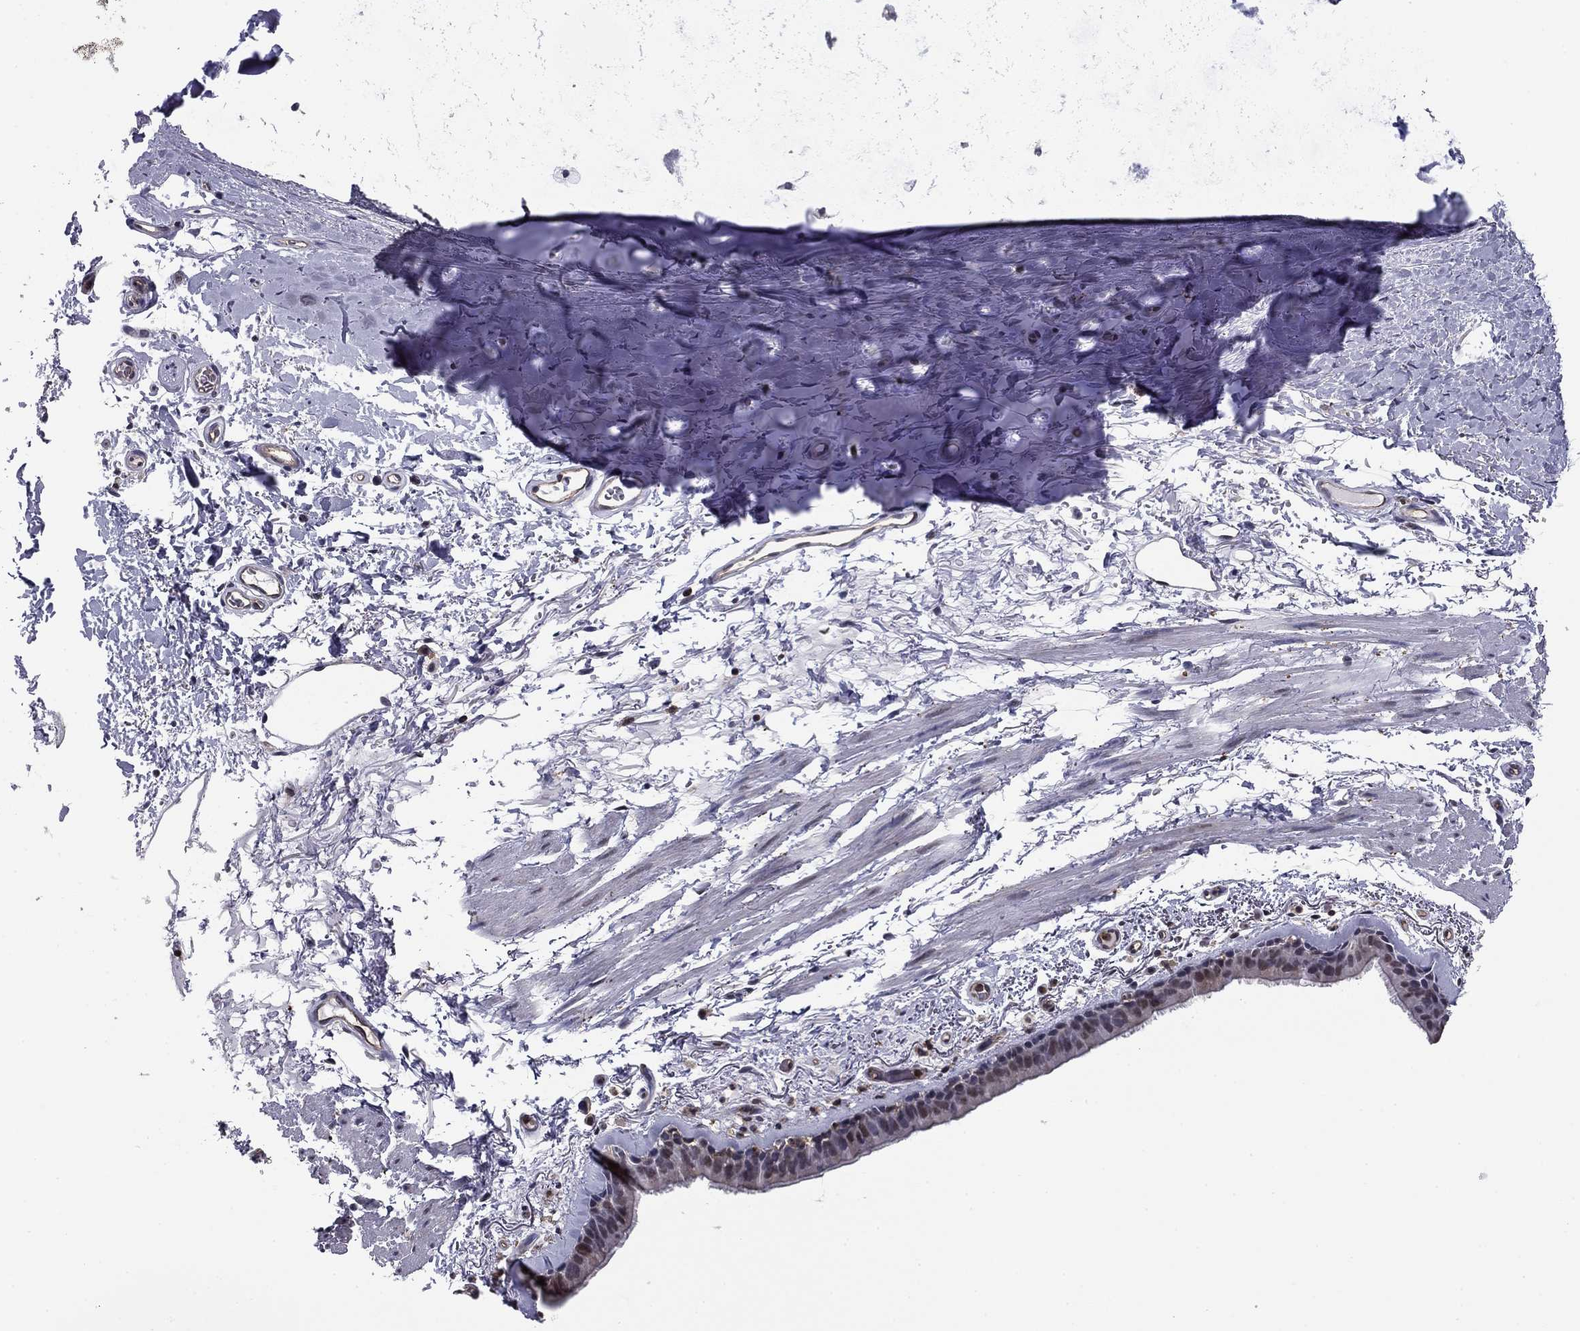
{"staining": {"intensity": "negative", "quantity": "none", "location": "none"}, "tissue": "bronchus", "cell_type": "Respiratory epithelial cells", "image_type": "normal", "snomed": [{"axis": "morphology", "description": "Normal tissue, NOS"}, {"axis": "topography", "description": "Lymph node"}, {"axis": "topography", "description": "Bronchus"}], "caption": "IHC of benign human bronchus exhibits no expression in respiratory epithelial cells. (DAB immunohistochemistry (IHC), high magnification).", "gene": "PLCB2", "patient": {"sex": "female", "age": 70}}